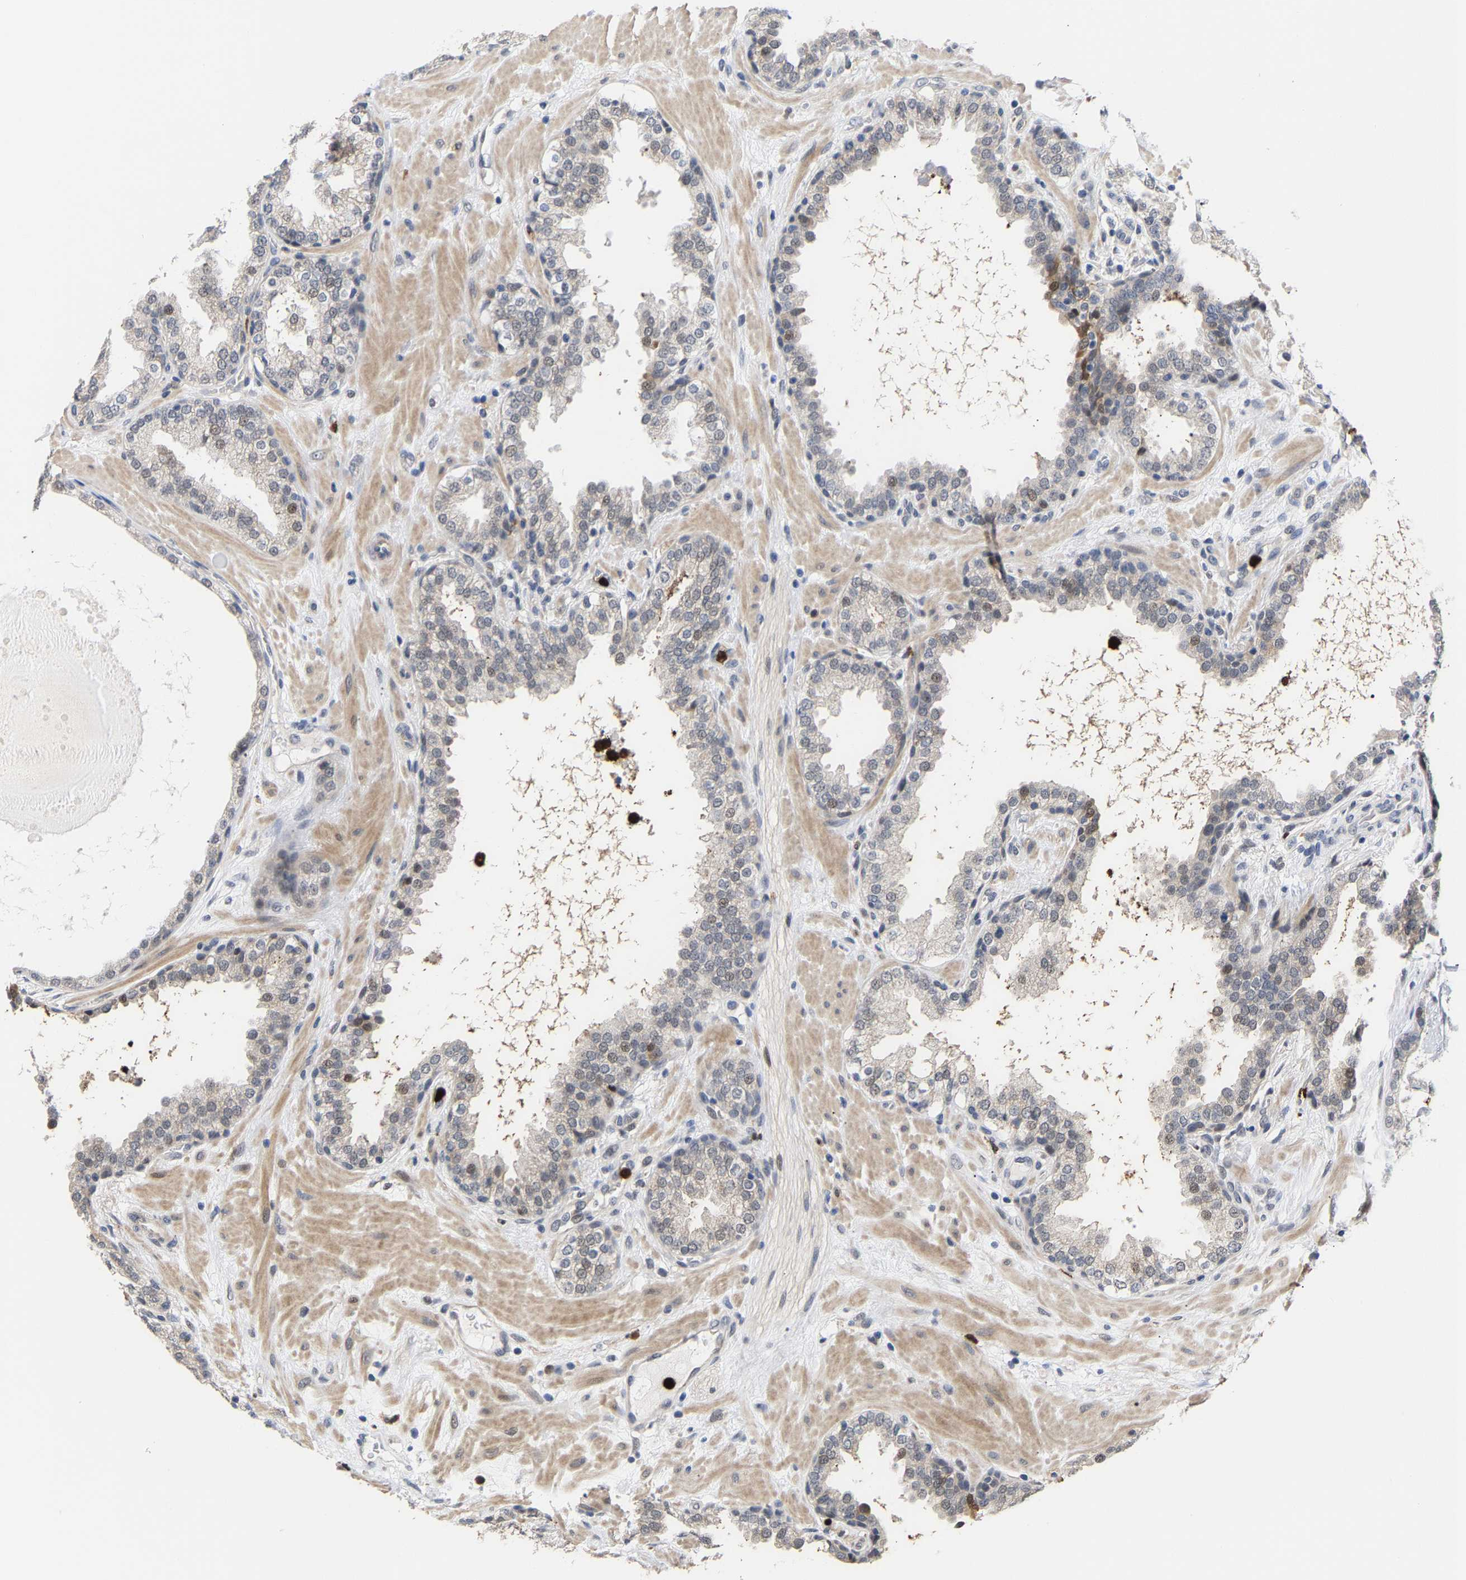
{"staining": {"intensity": "weak", "quantity": "<25%", "location": "nuclear"}, "tissue": "prostate", "cell_type": "Glandular cells", "image_type": "normal", "snomed": [{"axis": "morphology", "description": "Normal tissue, NOS"}, {"axis": "topography", "description": "Prostate"}], "caption": "The IHC image has no significant expression in glandular cells of prostate.", "gene": "TDRD7", "patient": {"sex": "male", "age": 51}}